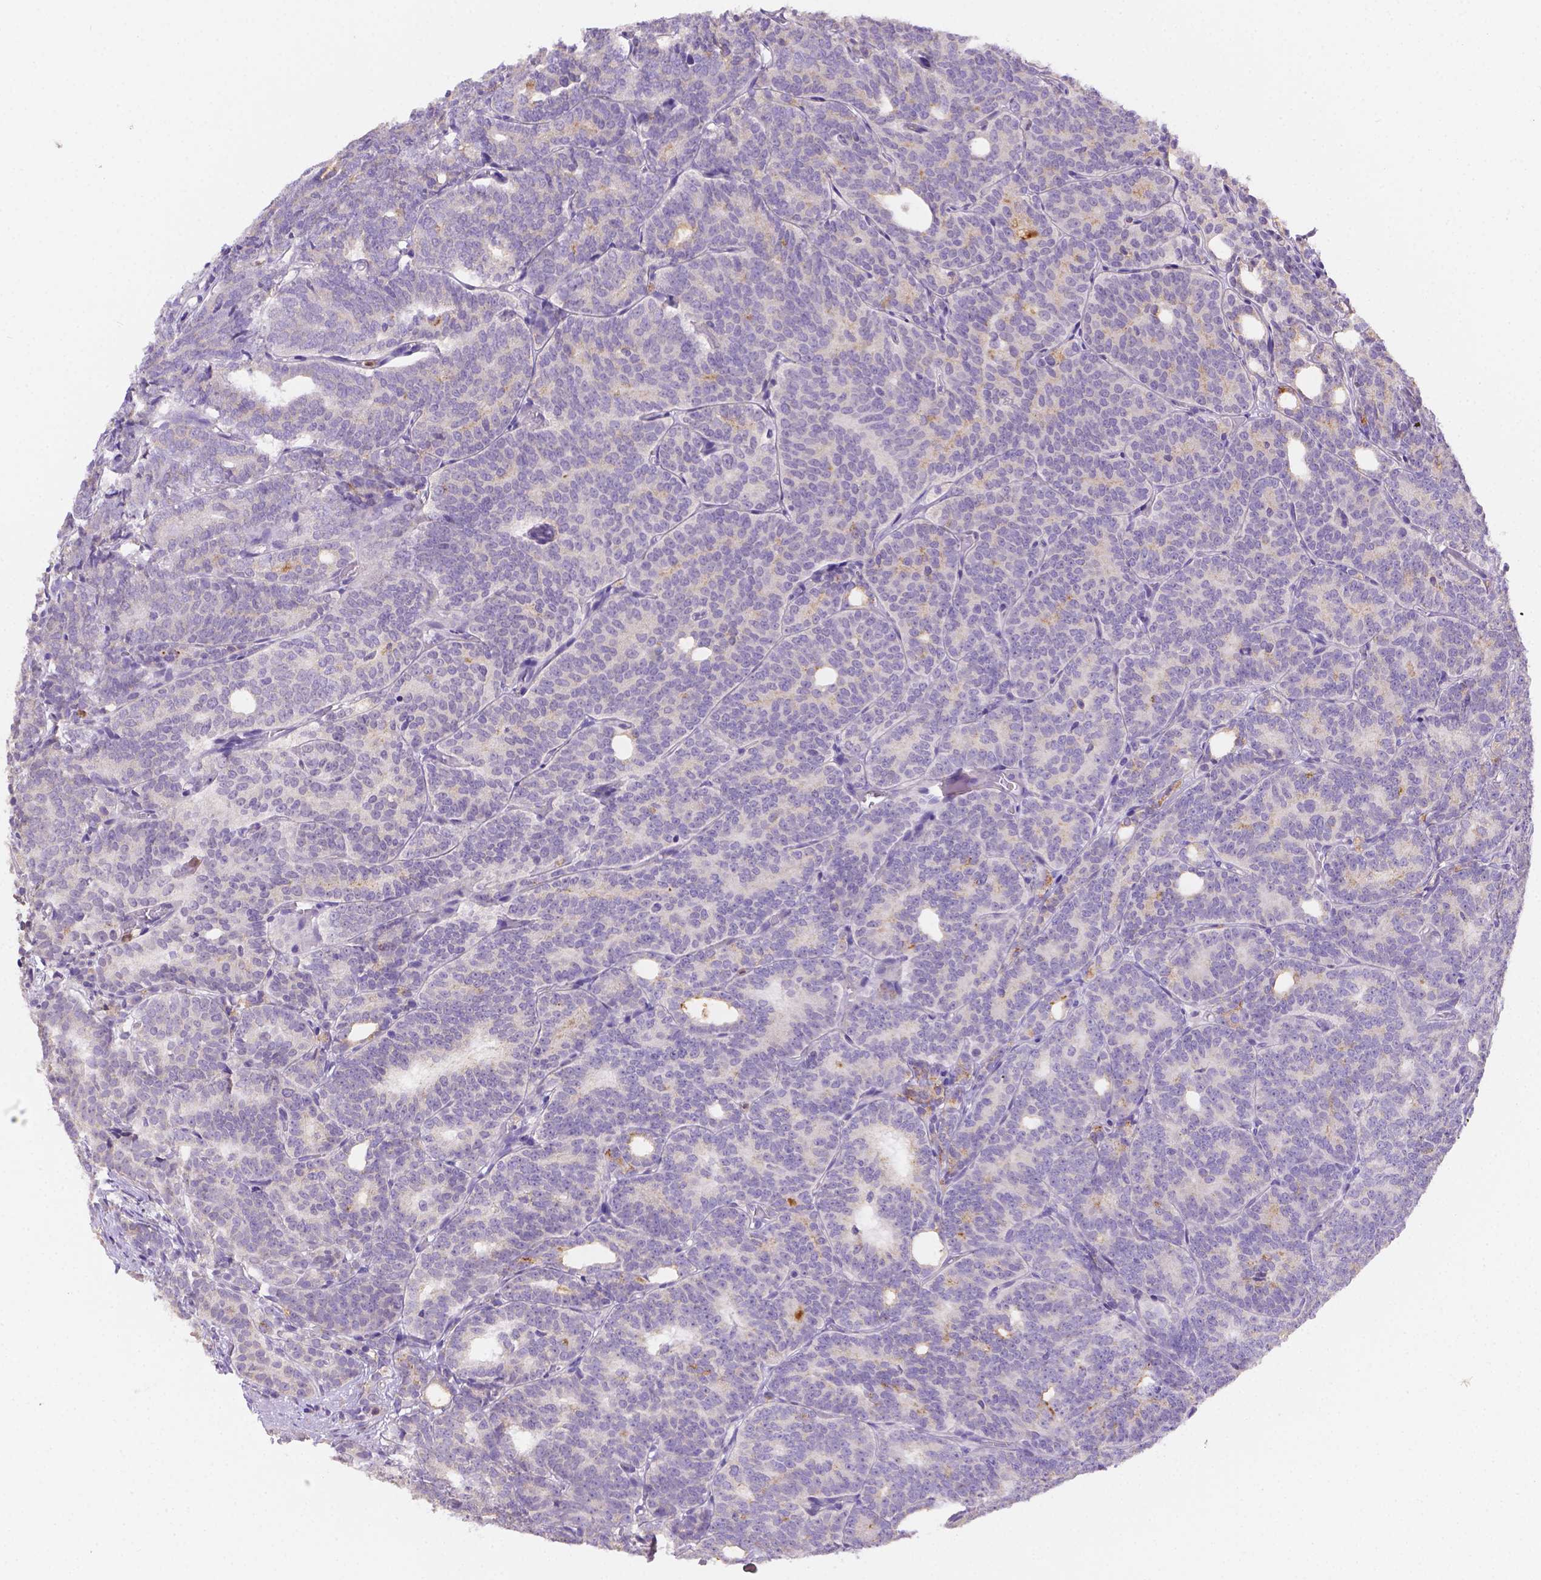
{"staining": {"intensity": "negative", "quantity": "none", "location": "none"}, "tissue": "prostate cancer", "cell_type": "Tumor cells", "image_type": "cancer", "snomed": [{"axis": "morphology", "description": "Adenocarcinoma, High grade"}, {"axis": "topography", "description": "Prostate"}], "caption": "This photomicrograph is of prostate cancer stained with IHC to label a protein in brown with the nuclei are counter-stained blue. There is no positivity in tumor cells.", "gene": "NXPE2", "patient": {"sex": "male", "age": 53}}